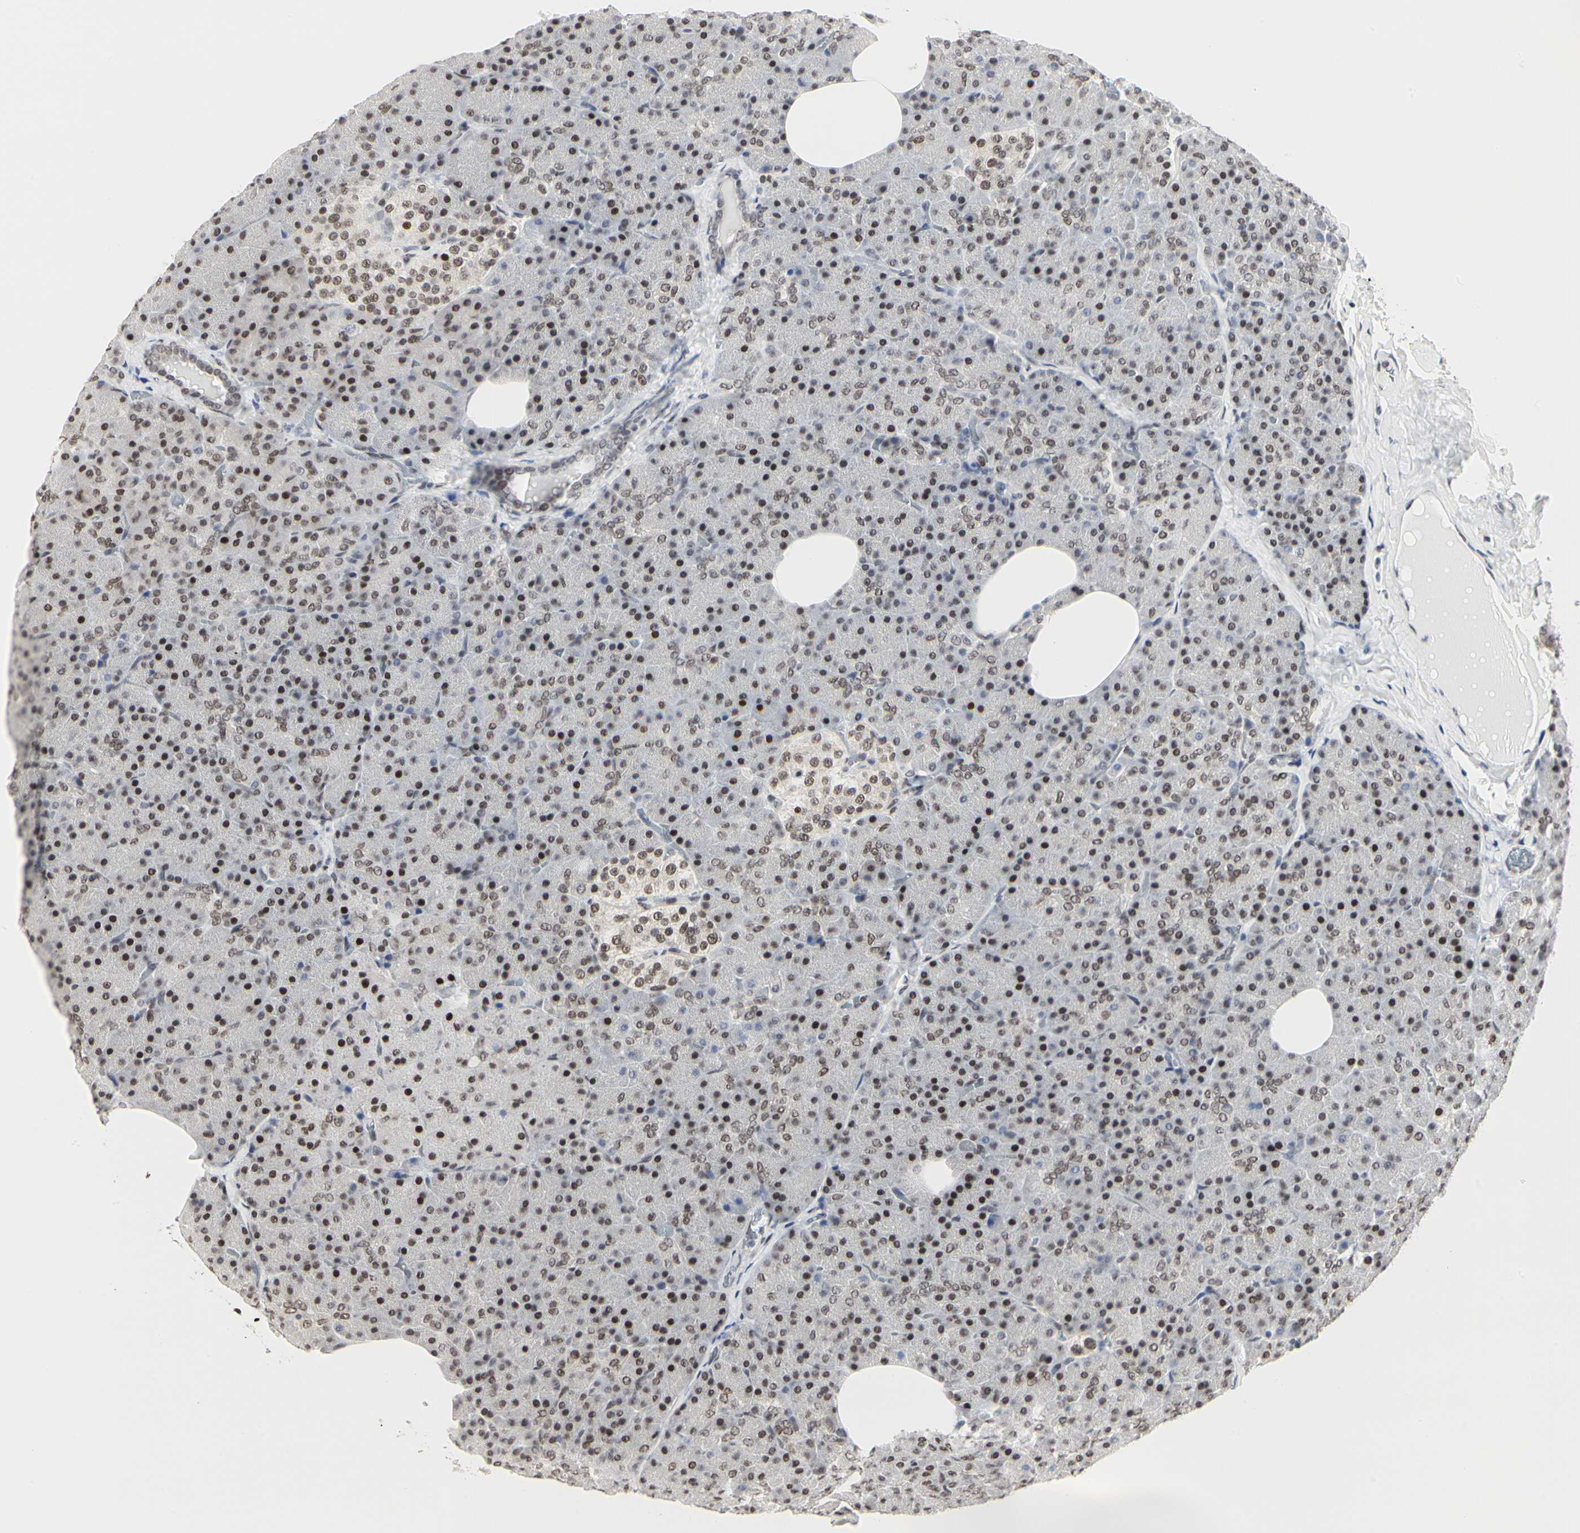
{"staining": {"intensity": "strong", "quantity": ">75%", "location": "nuclear"}, "tissue": "pancreas", "cell_type": "Exocrine glandular cells", "image_type": "normal", "snomed": [{"axis": "morphology", "description": "Normal tissue, NOS"}, {"axis": "topography", "description": "Pancreas"}], "caption": "A brown stain shows strong nuclear expression of a protein in exocrine glandular cells of normal human pancreas. The staining was performed using DAB, with brown indicating positive protein expression. Nuclei are stained blue with hematoxylin.", "gene": "PRMT3", "patient": {"sex": "female", "age": 35}}